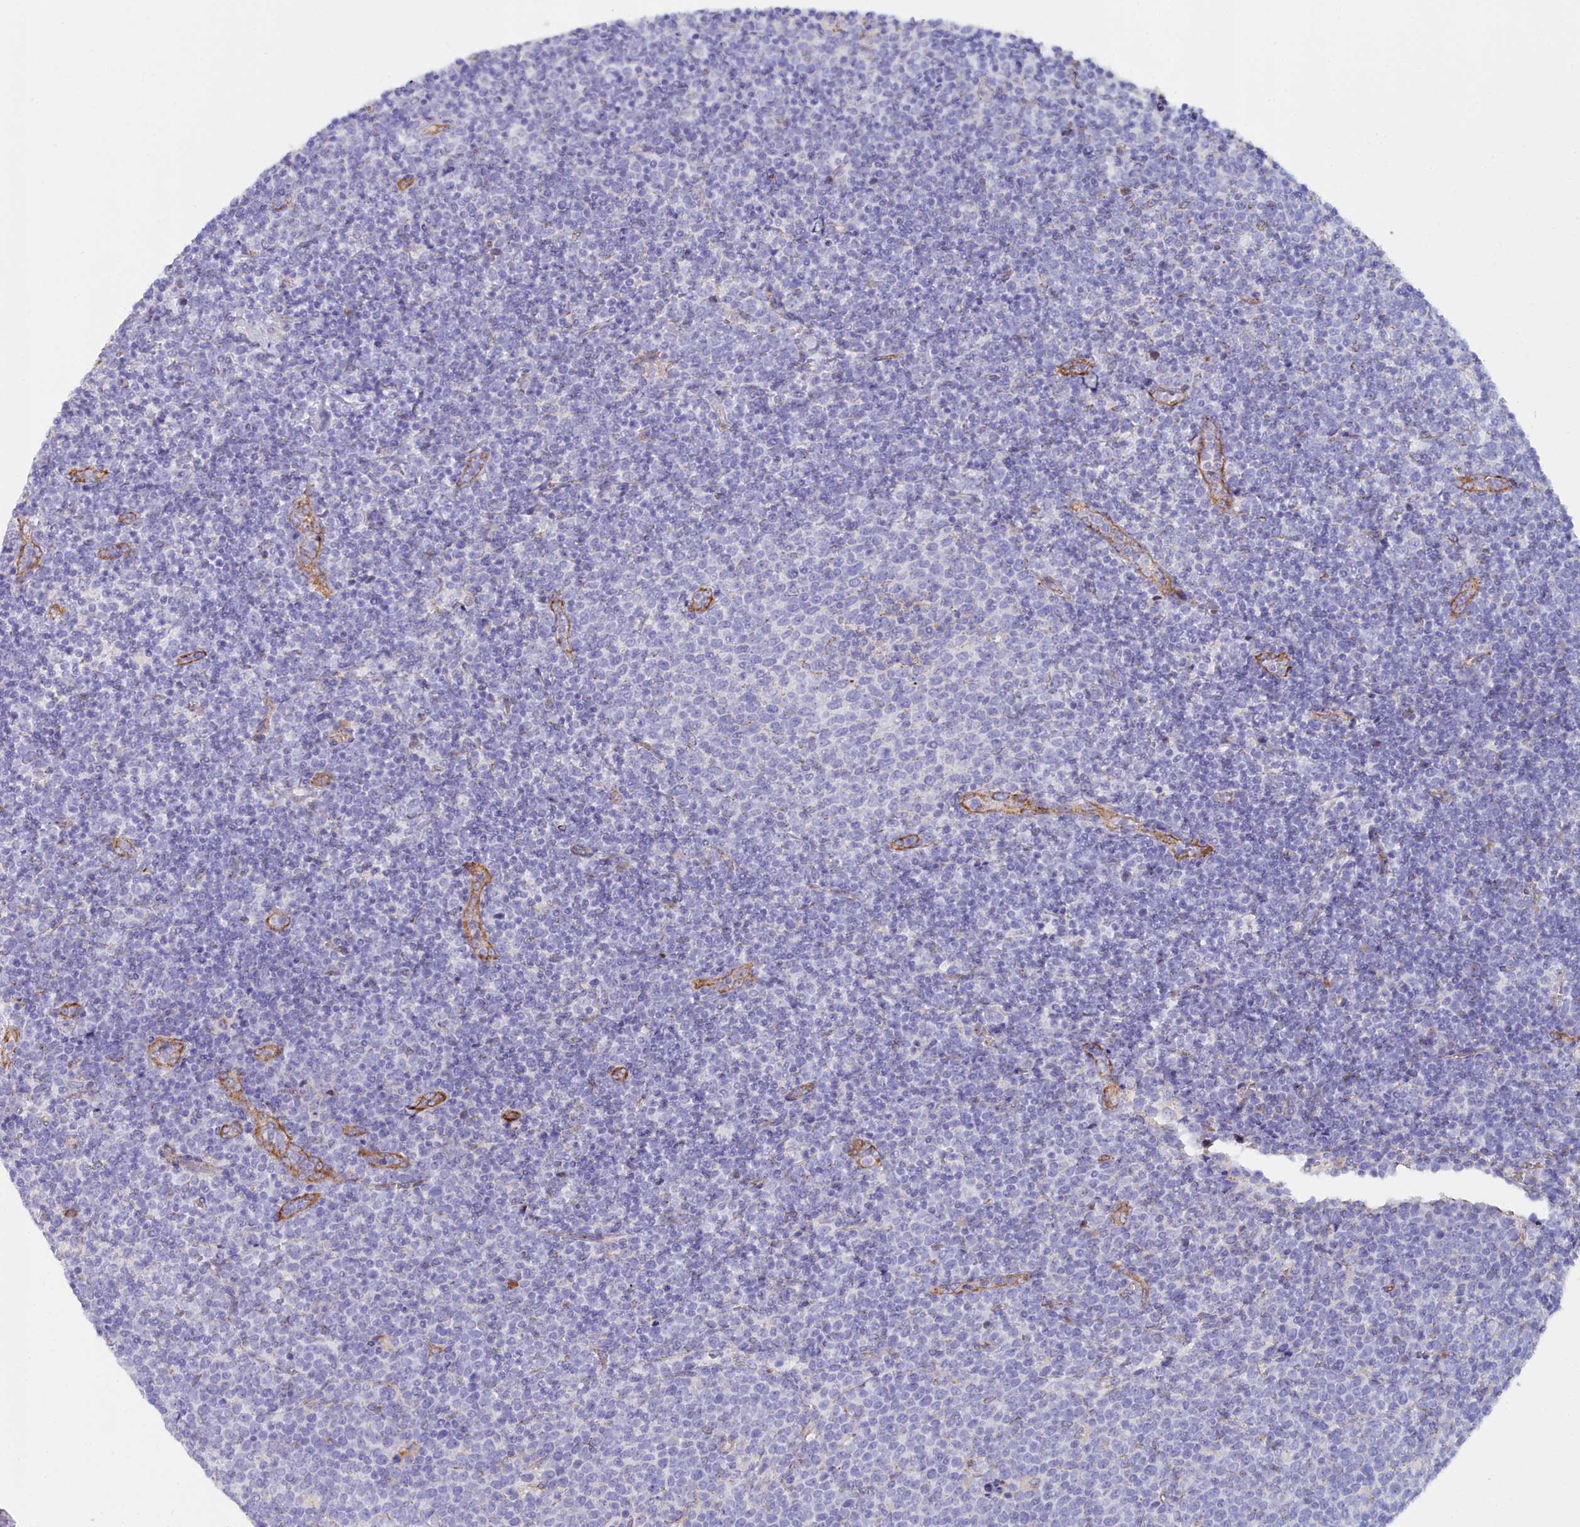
{"staining": {"intensity": "negative", "quantity": "none", "location": "none"}, "tissue": "lymphoma", "cell_type": "Tumor cells", "image_type": "cancer", "snomed": [{"axis": "morphology", "description": "Malignant lymphoma, non-Hodgkin's type, High grade"}, {"axis": "topography", "description": "Lymph node"}], "caption": "Image shows no significant protein positivity in tumor cells of high-grade malignant lymphoma, non-Hodgkin's type. (Brightfield microscopy of DAB (3,3'-diaminobenzidine) immunohistochemistry at high magnification).", "gene": "SLC49A3", "patient": {"sex": "male", "age": 61}}